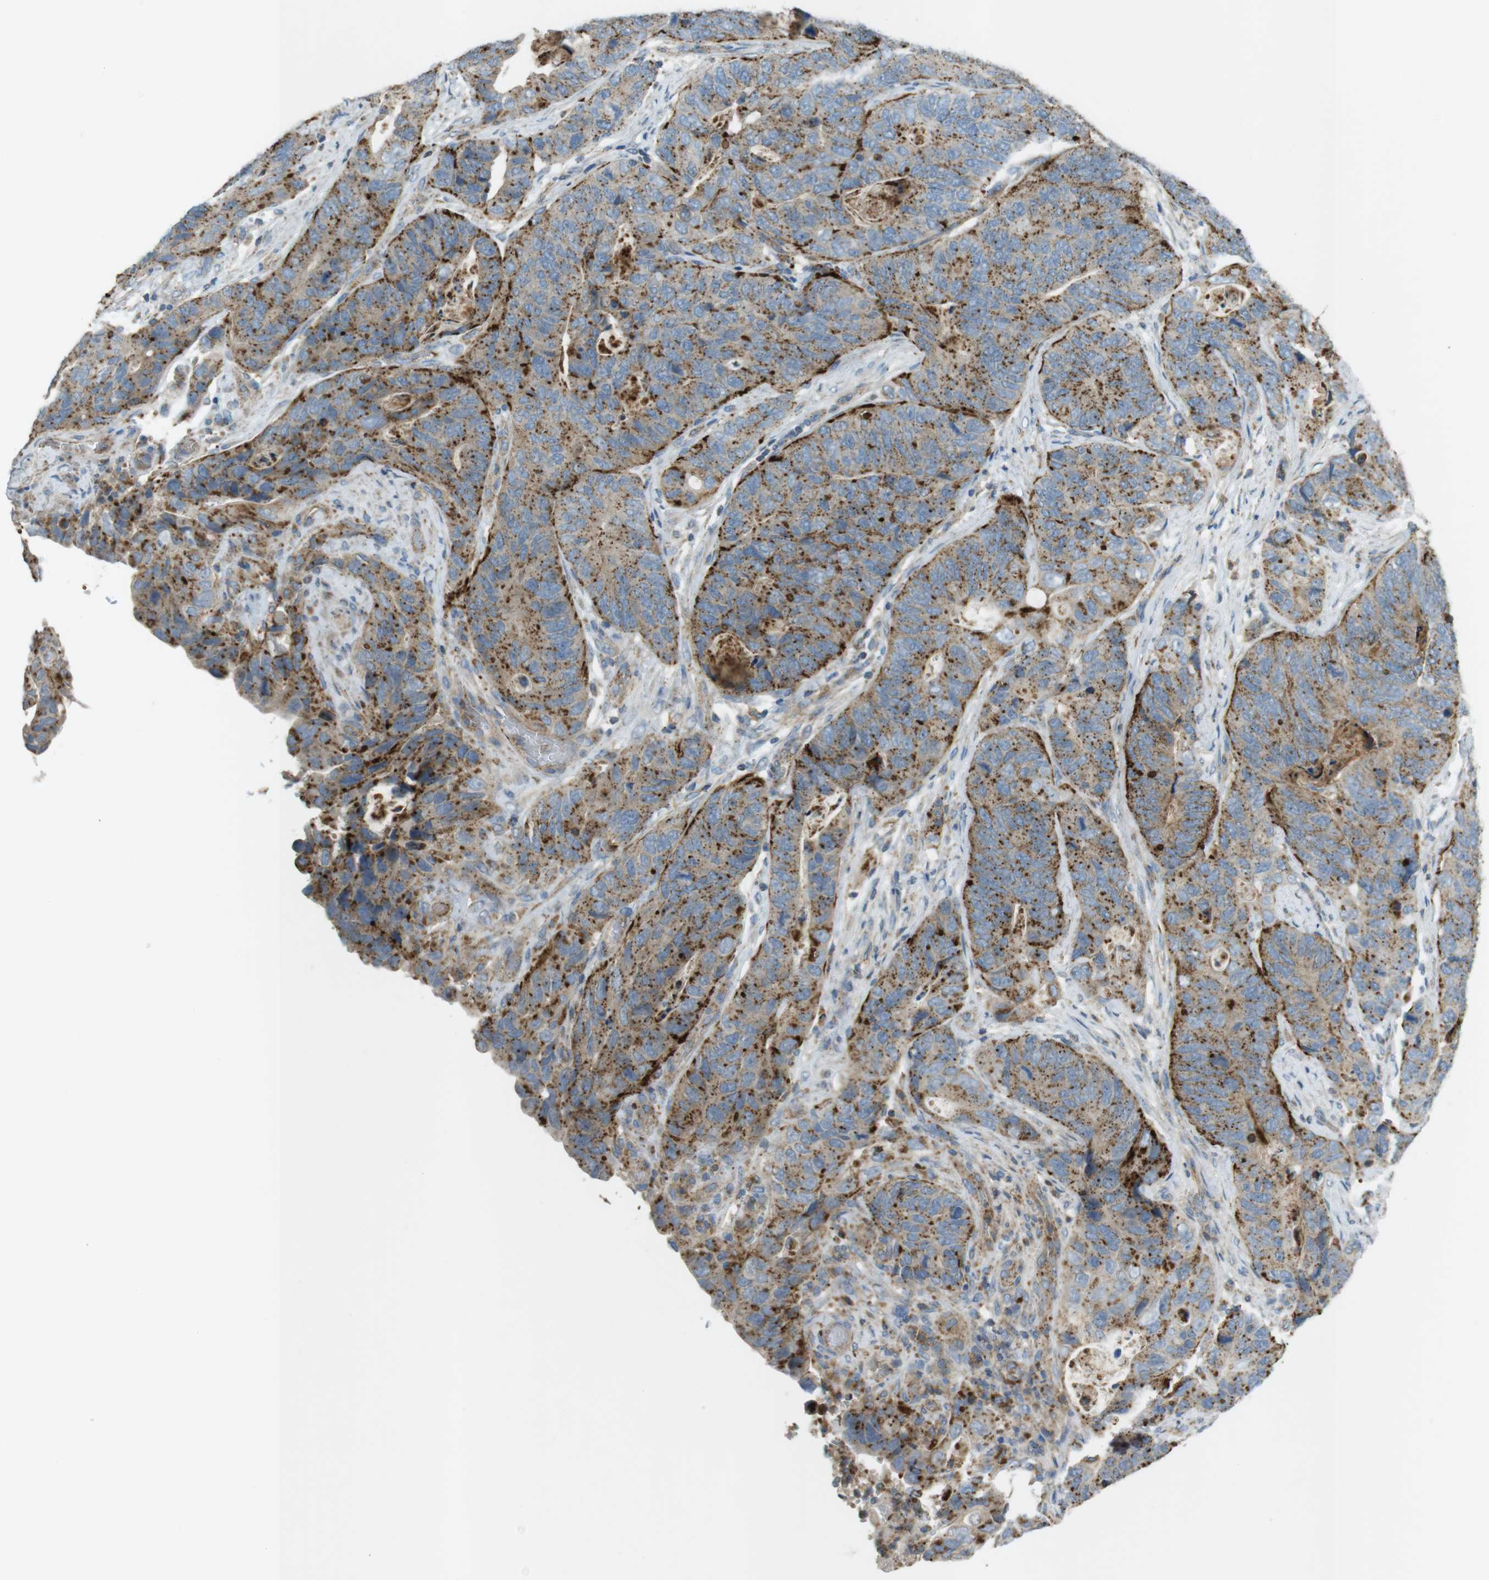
{"staining": {"intensity": "strong", "quantity": ">75%", "location": "cytoplasmic/membranous"}, "tissue": "stomach cancer", "cell_type": "Tumor cells", "image_type": "cancer", "snomed": [{"axis": "morphology", "description": "Adenocarcinoma, NOS"}, {"axis": "topography", "description": "Stomach"}], "caption": "Stomach cancer (adenocarcinoma) tissue displays strong cytoplasmic/membranous expression in approximately >75% of tumor cells, visualized by immunohistochemistry.", "gene": "LAMP1", "patient": {"sex": "female", "age": 89}}